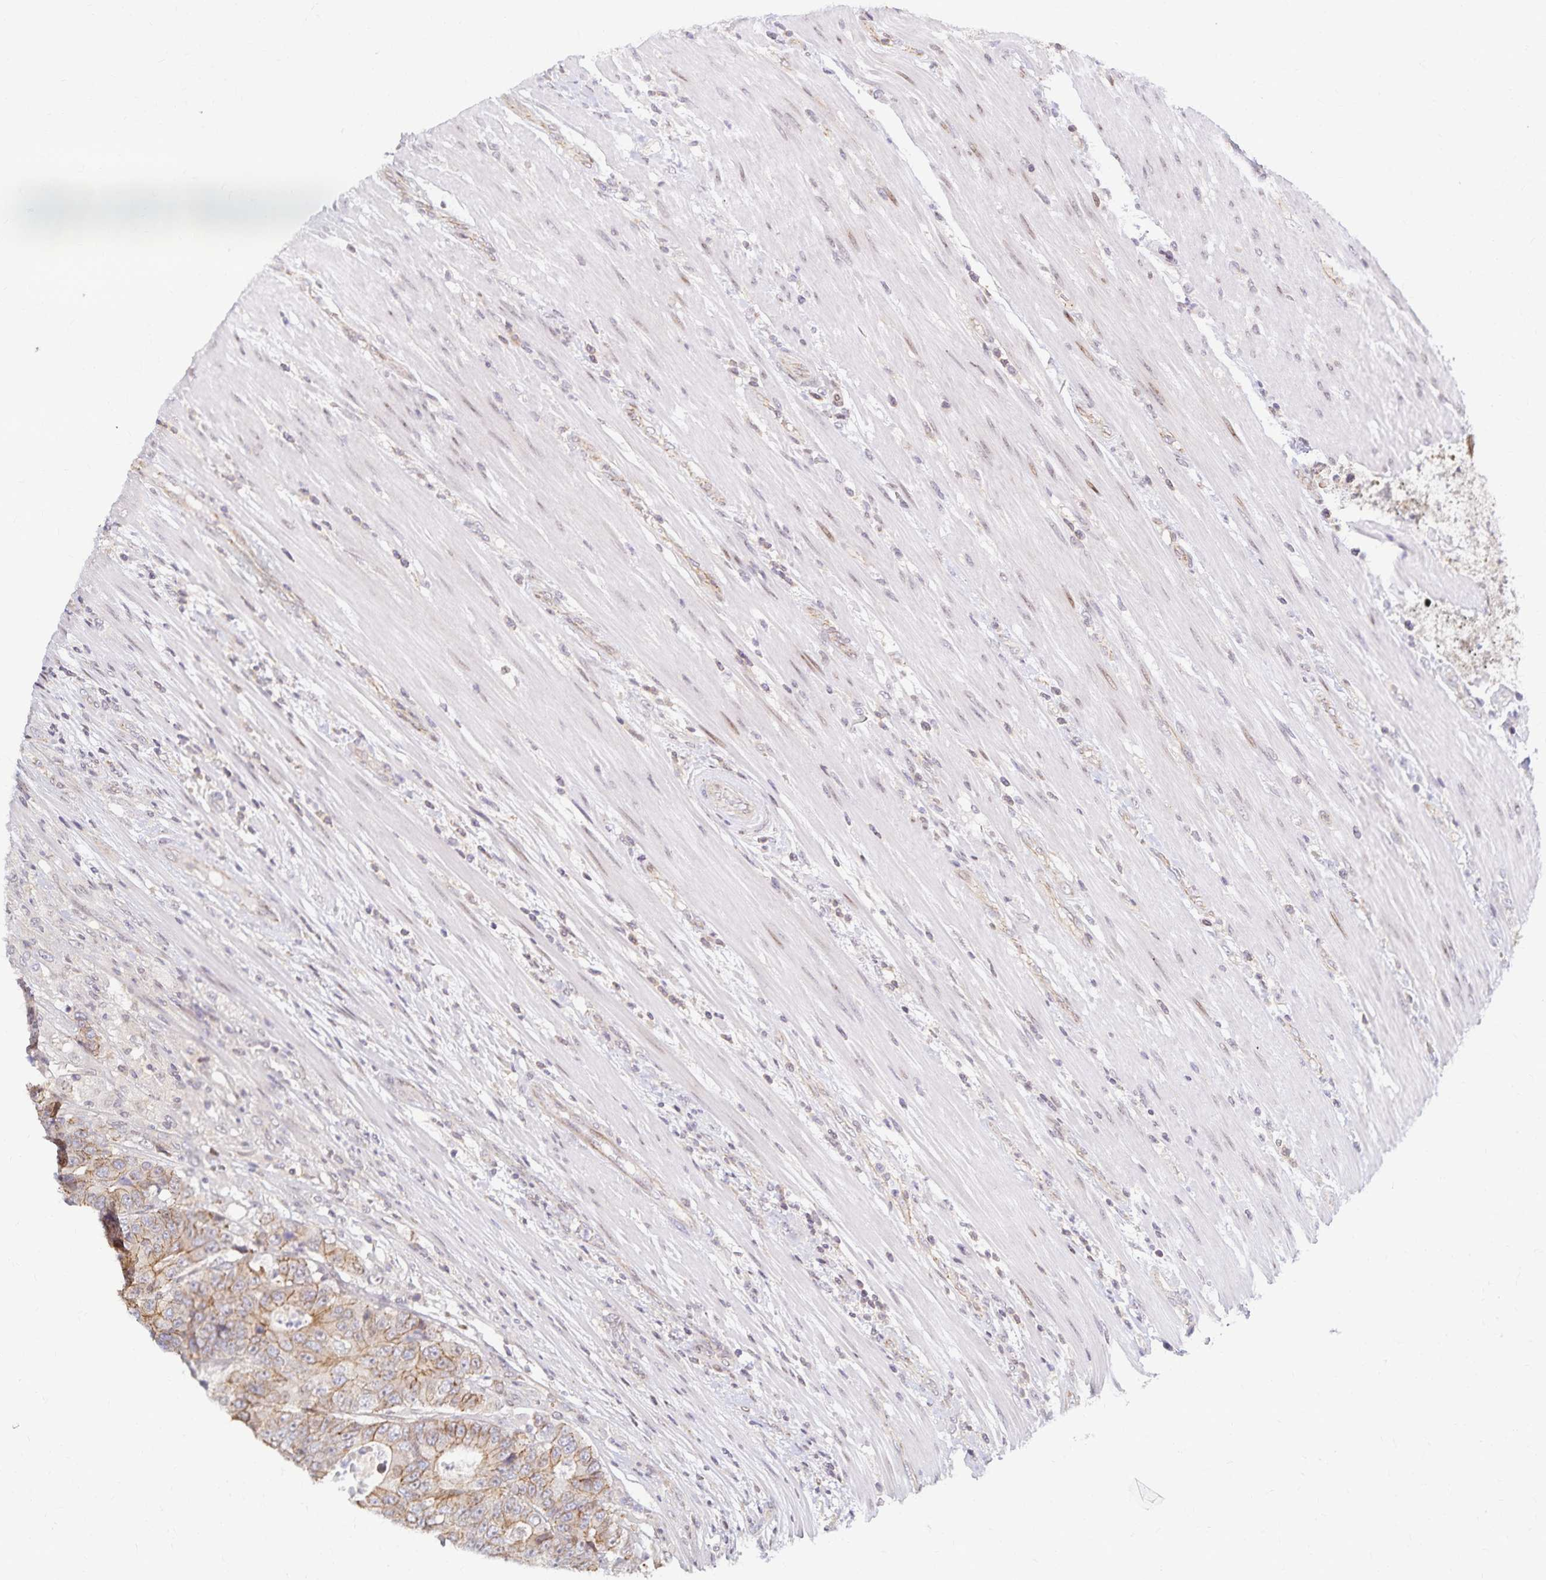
{"staining": {"intensity": "weak", "quantity": ">75%", "location": "cytoplasmic/membranous"}, "tissue": "colorectal cancer", "cell_type": "Tumor cells", "image_type": "cancer", "snomed": [{"axis": "morphology", "description": "Adenocarcinoma, NOS"}, {"axis": "topography", "description": "Colon"}], "caption": "Protein staining of adenocarcinoma (colorectal) tissue exhibits weak cytoplasmic/membranous staining in approximately >75% of tumor cells.", "gene": "RAB9B", "patient": {"sex": "female", "age": 48}}